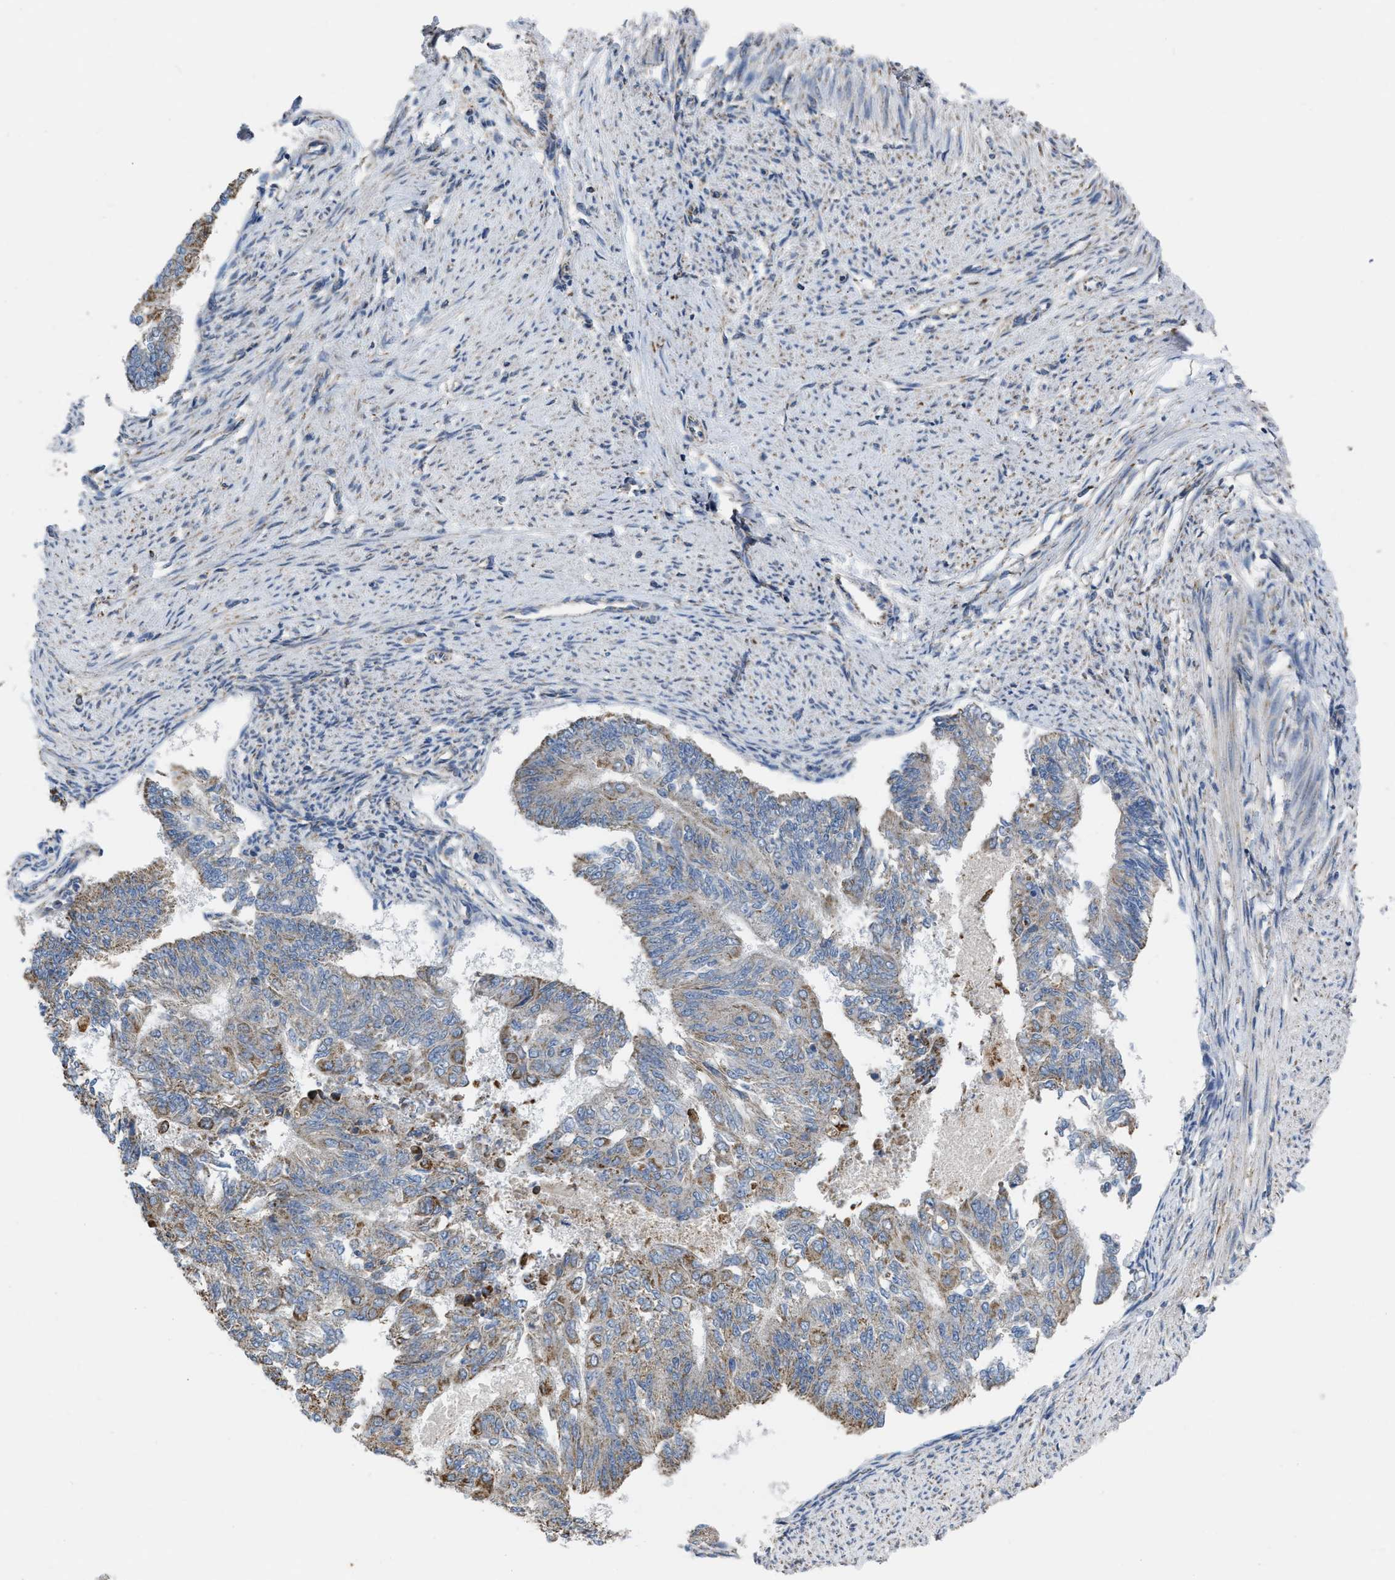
{"staining": {"intensity": "weak", "quantity": ">75%", "location": "cytoplasmic/membranous"}, "tissue": "endometrial cancer", "cell_type": "Tumor cells", "image_type": "cancer", "snomed": [{"axis": "morphology", "description": "Adenocarcinoma, NOS"}, {"axis": "topography", "description": "Endometrium"}], "caption": "Human endometrial adenocarcinoma stained with a protein marker displays weak staining in tumor cells.", "gene": "BCL10", "patient": {"sex": "female", "age": 32}}